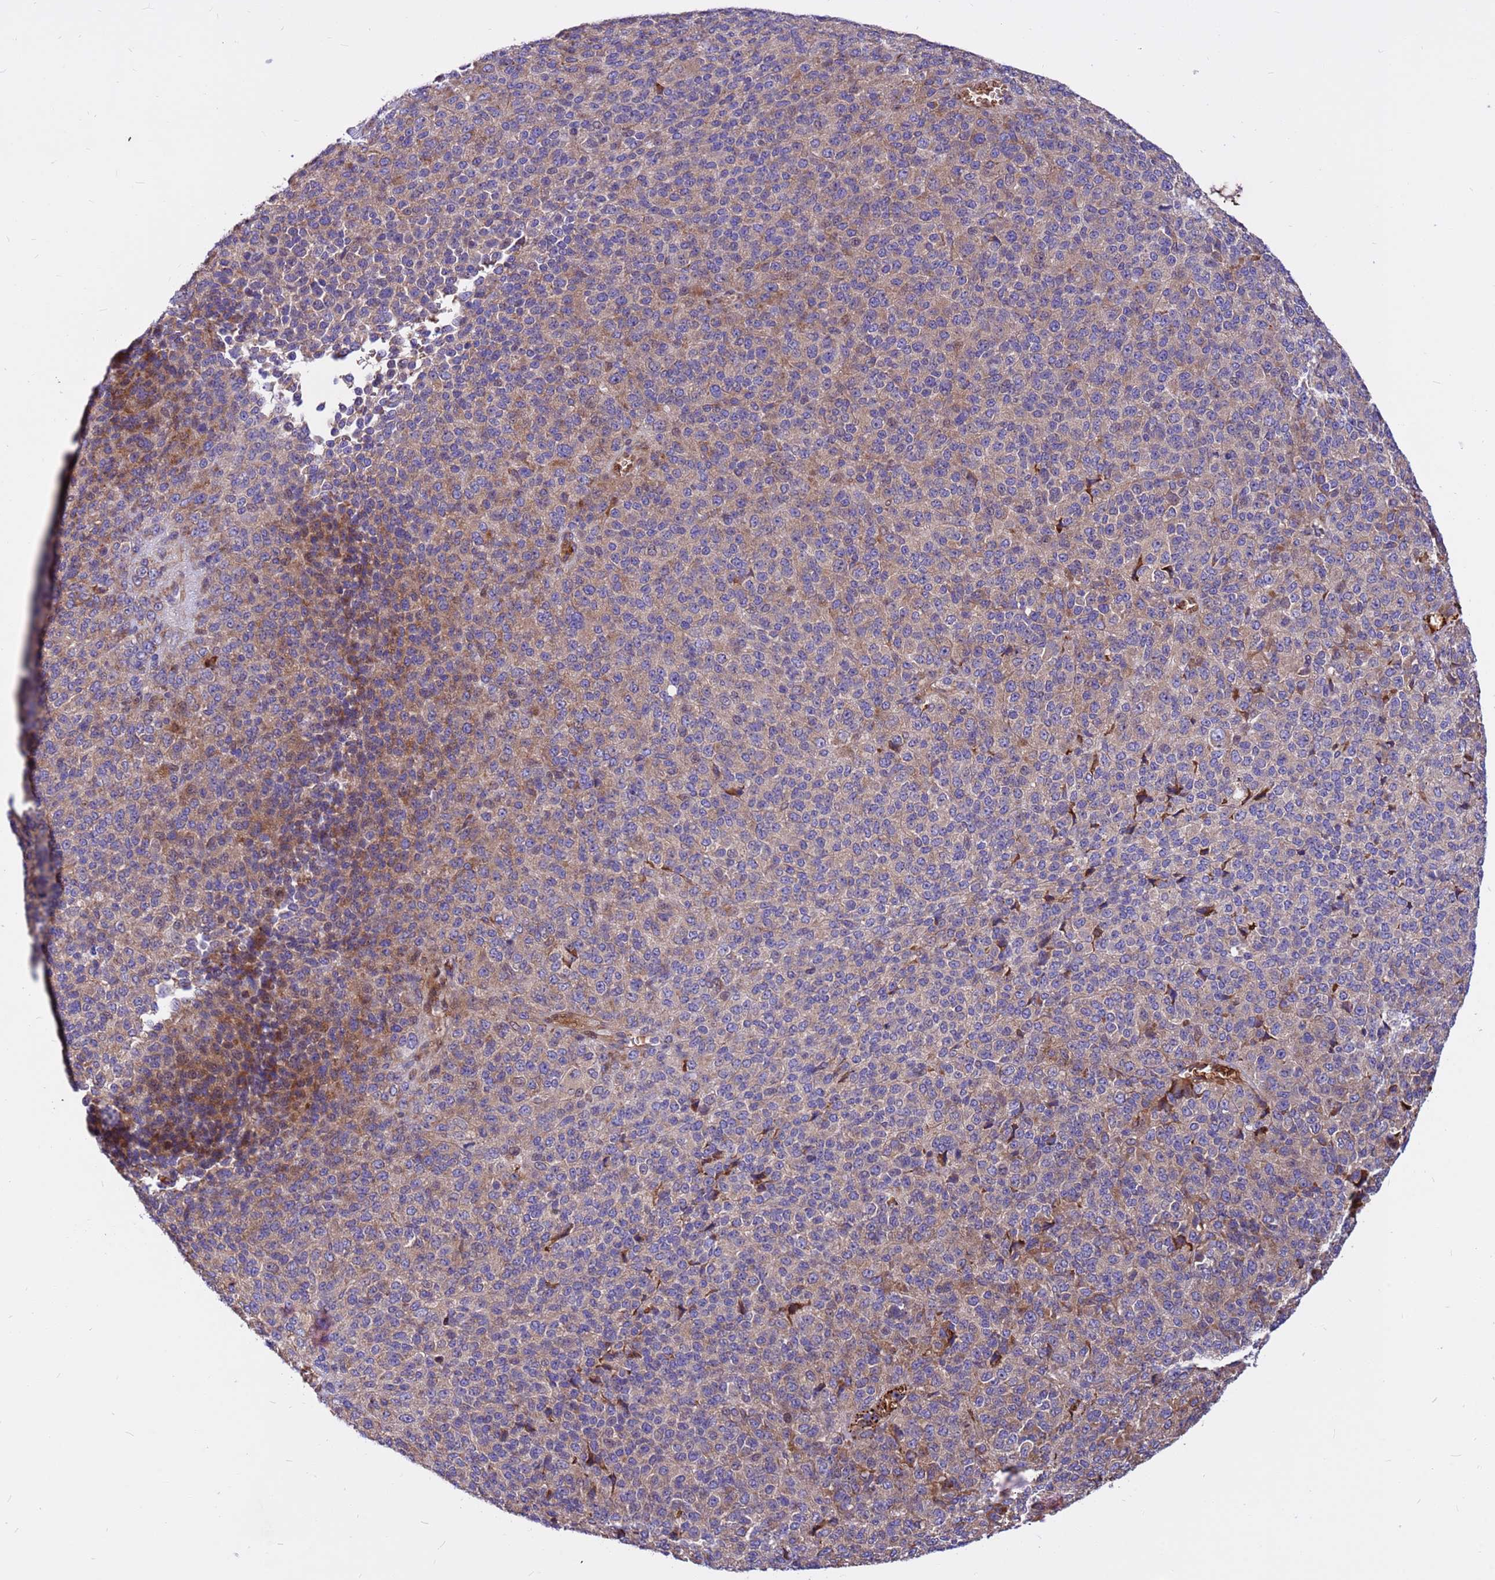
{"staining": {"intensity": "weak", "quantity": "<25%", "location": "cytoplasmic/membranous"}, "tissue": "melanoma", "cell_type": "Tumor cells", "image_type": "cancer", "snomed": [{"axis": "morphology", "description": "Malignant melanoma, Metastatic site"}, {"axis": "topography", "description": "Brain"}], "caption": "High power microscopy image of an IHC photomicrograph of malignant melanoma (metastatic site), revealing no significant positivity in tumor cells.", "gene": "ZNF669", "patient": {"sex": "female", "age": 56}}